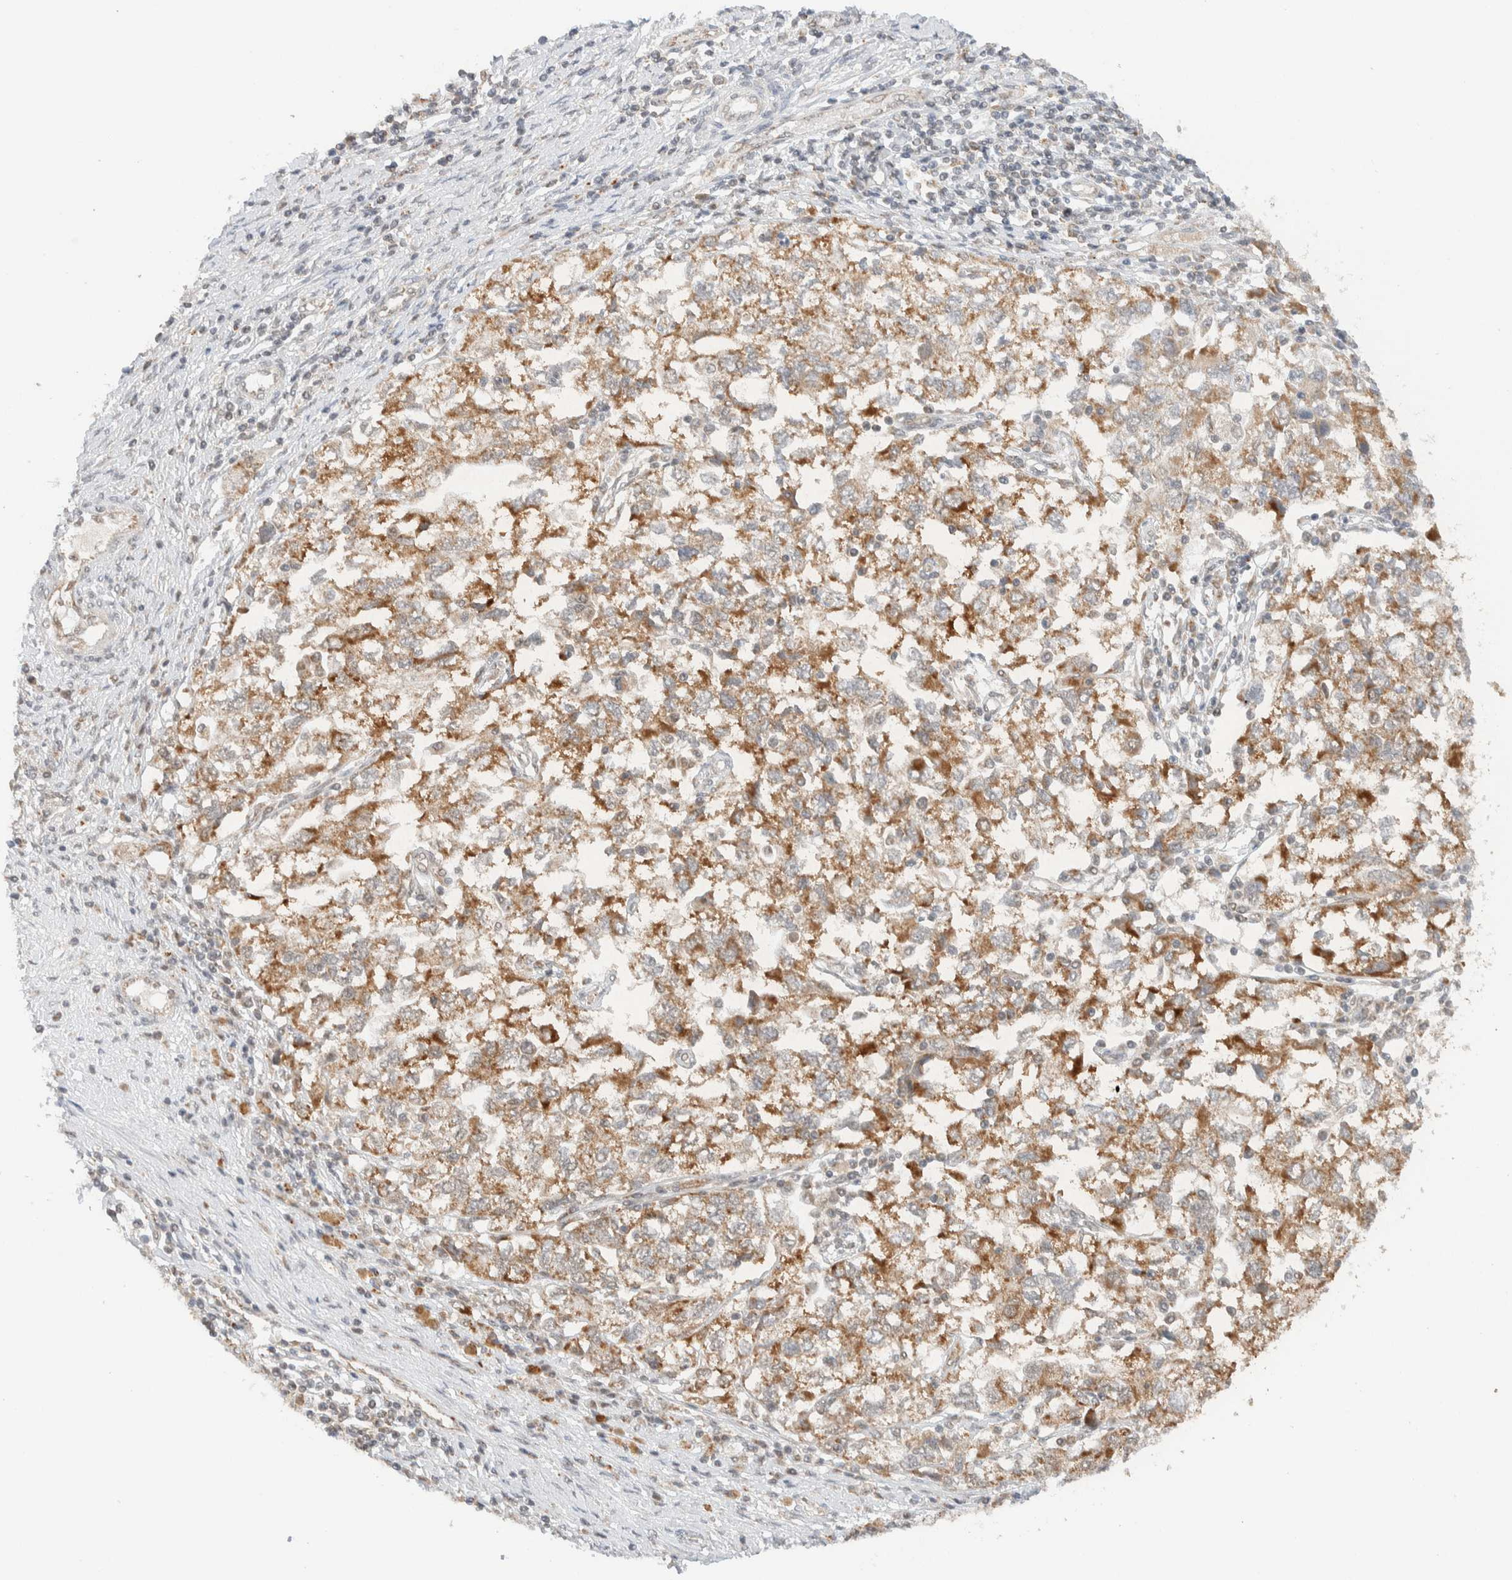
{"staining": {"intensity": "moderate", "quantity": ">75%", "location": "cytoplasmic/membranous"}, "tissue": "ovarian cancer", "cell_type": "Tumor cells", "image_type": "cancer", "snomed": [{"axis": "morphology", "description": "Carcinoma, NOS"}, {"axis": "morphology", "description": "Cystadenocarcinoma, serous, NOS"}, {"axis": "topography", "description": "Ovary"}], "caption": "The immunohistochemical stain shows moderate cytoplasmic/membranous positivity in tumor cells of ovarian carcinoma tissue.", "gene": "MRPL41", "patient": {"sex": "female", "age": 69}}